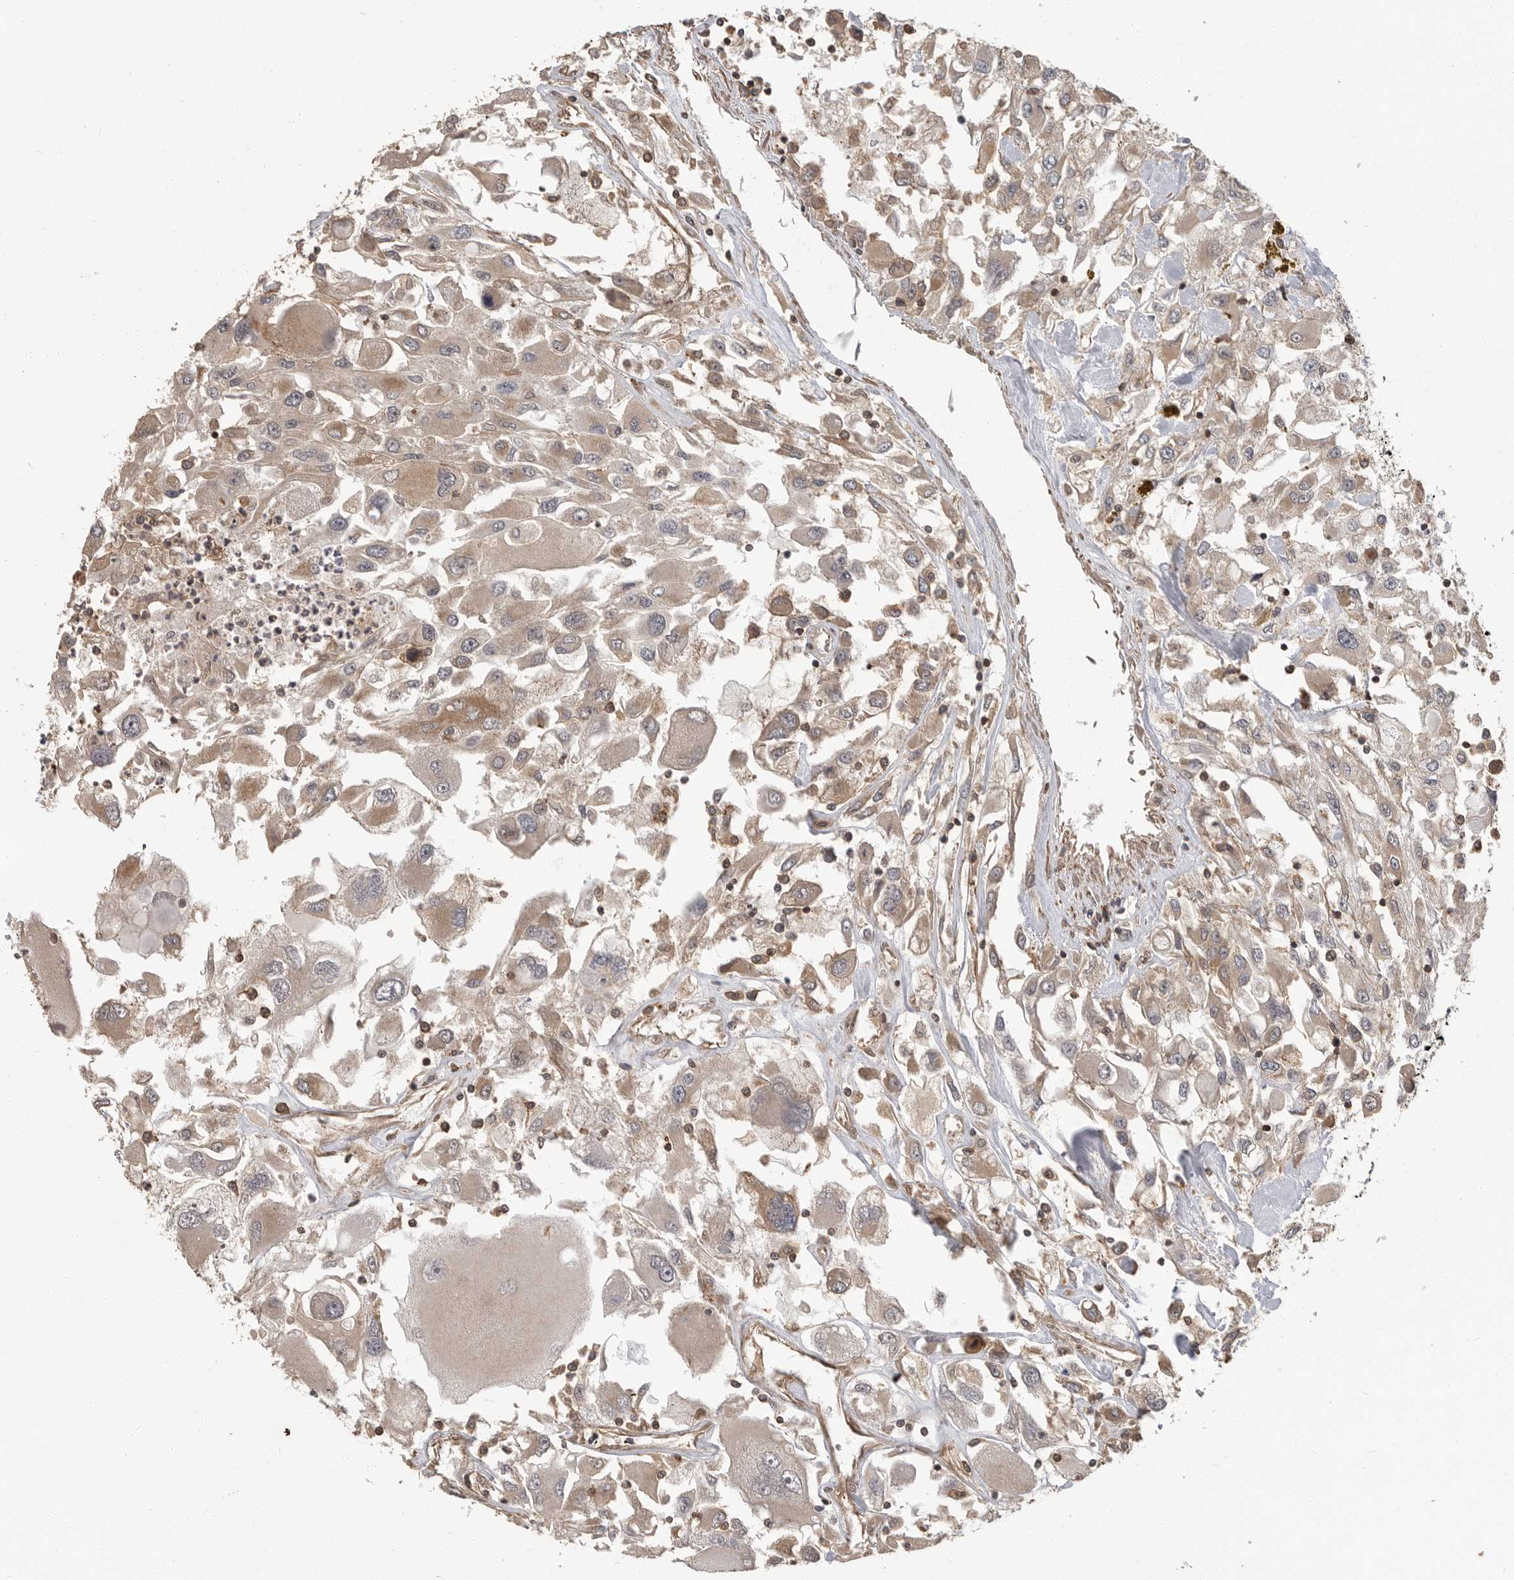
{"staining": {"intensity": "weak", "quantity": ">75%", "location": "cytoplasmic/membranous"}, "tissue": "renal cancer", "cell_type": "Tumor cells", "image_type": "cancer", "snomed": [{"axis": "morphology", "description": "Adenocarcinoma, NOS"}, {"axis": "topography", "description": "Kidney"}], "caption": "DAB (3,3'-diaminobenzidine) immunohistochemical staining of adenocarcinoma (renal) displays weak cytoplasmic/membranous protein staining in approximately >75% of tumor cells. The staining was performed using DAB, with brown indicating positive protein expression. Nuclei are stained blue with hematoxylin.", "gene": "ERN1", "patient": {"sex": "female", "age": 52}}